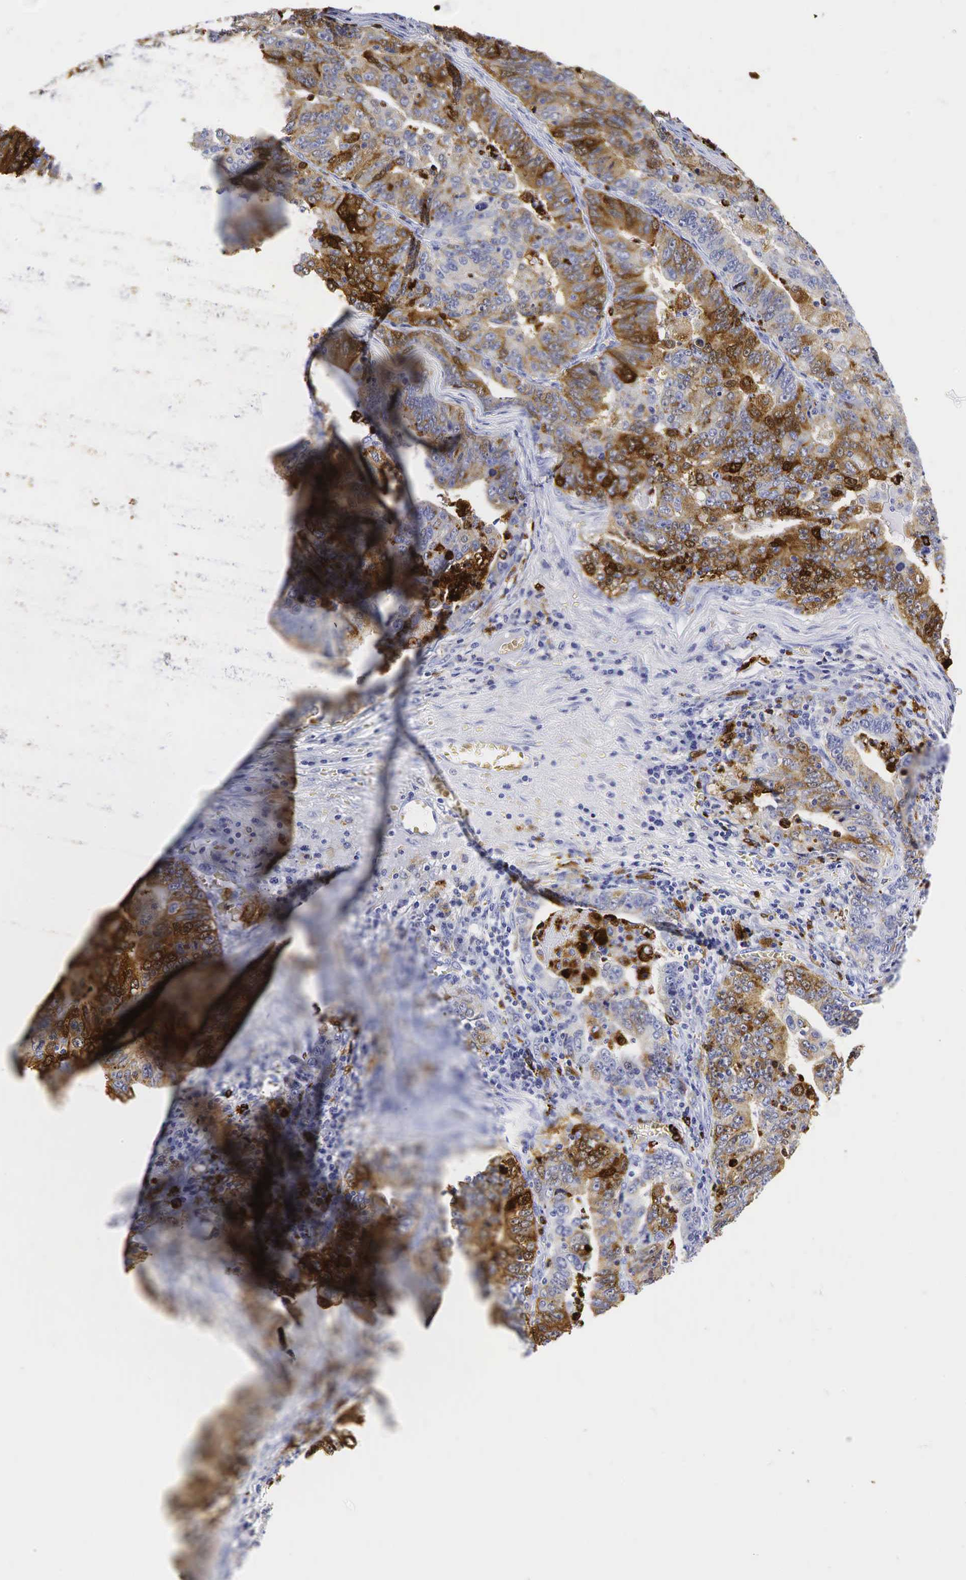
{"staining": {"intensity": "moderate", "quantity": ">75%", "location": "cytoplasmic/membranous"}, "tissue": "stomach cancer", "cell_type": "Tumor cells", "image_type": "cancer", "snomed": [{"axis": "morphology", "description": "Adenocarcinoma, NOS"}, {"axis": "topography", "description": "Stomach, upper"}], "caption": "Stomach adenocarcinoma tissue shows moderate cytoplasmic/membranous staining in about >75% of tumor cells, visualized by immunohistochemistry.", "gene": "LYZ", "patient": {"sex": "female", "age": 50}}